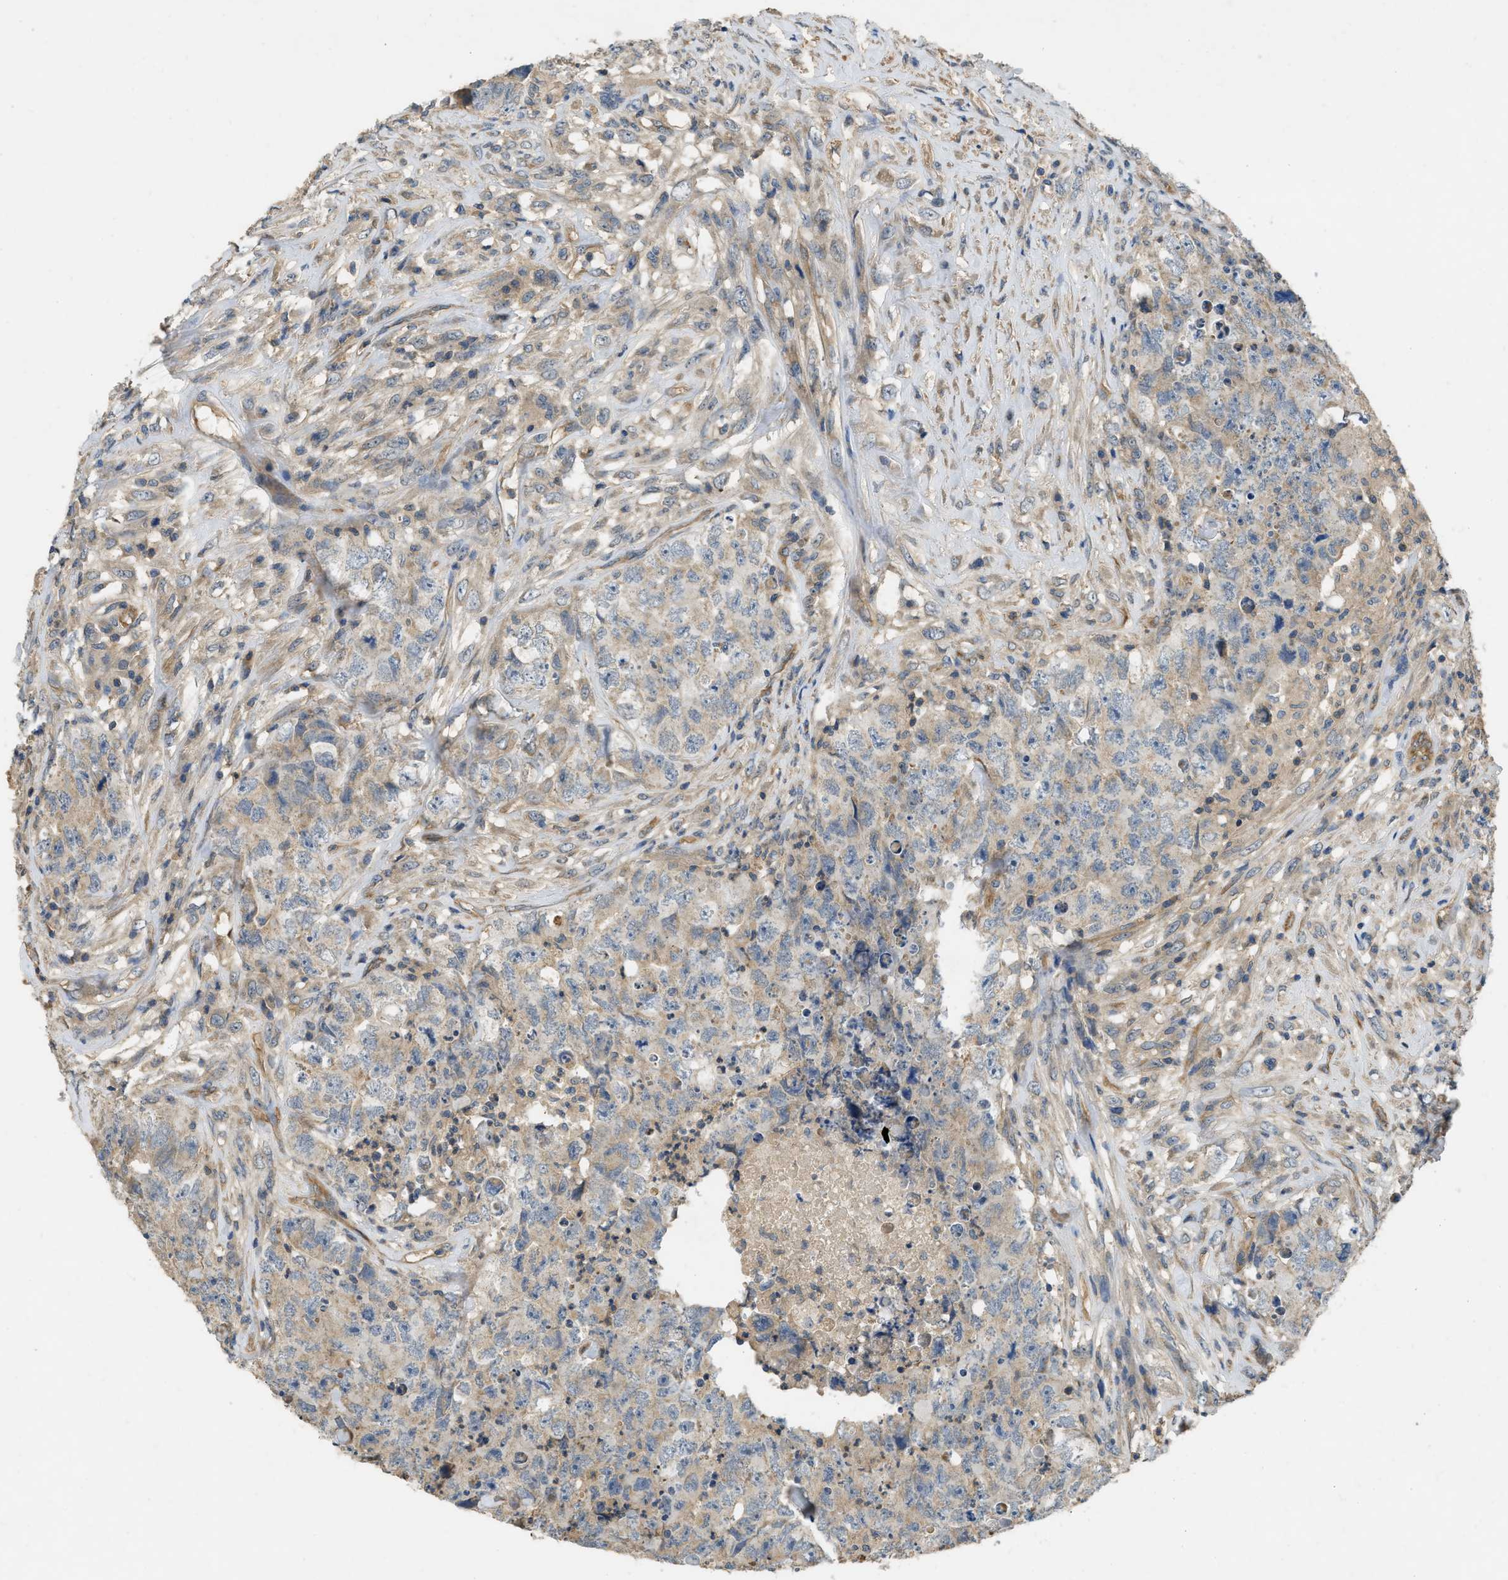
{"staining": {"intensity": "weak", "quantity": "25%-75%", "location": "cytoplasmic/membranous"}, "tissue": "testis cancer", "cell_type": "Tumor cells", "image_type": "cancer", "snomed": [{"axis": "morphology", "description": "Carcinoma, Embryonal, NOS"}, {"axis": "topography", "description": "Testis"}], "caption": "Immunohistochemical staining of testis cancer displays low levels of weak cytoplasmic/membranous positivity in approximately 25%-75% of tumor cells.", "gene": "PPP3CA", "patient": {"sex": "male", "age": 32}}